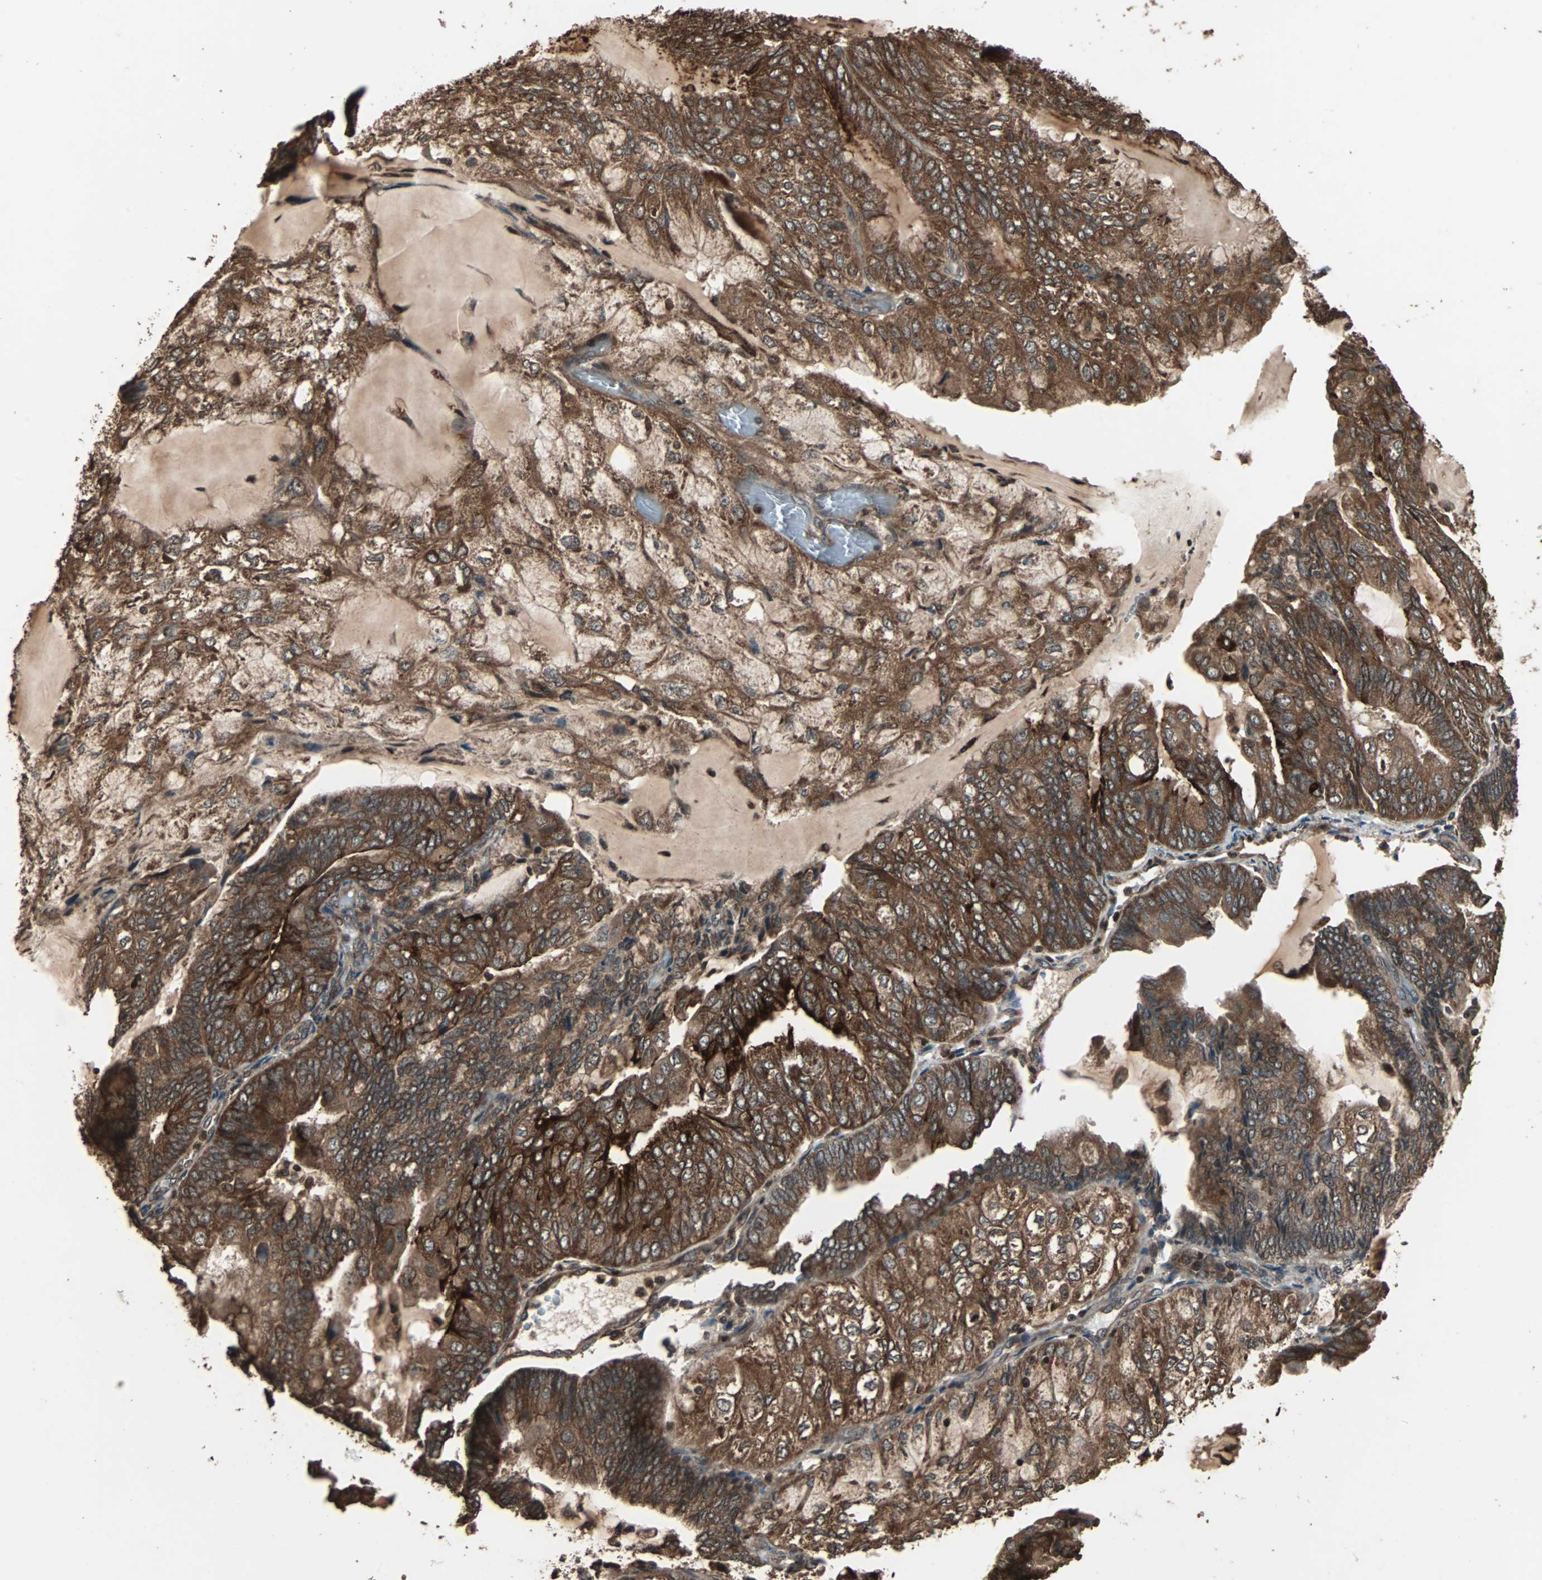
{"staining": {"intensity": "strong", "quantity": ">75%", "location": "cytoplasmic/membranous"}, "tissue": "endometrial cancer", "cell_type": "Tumor cells", "image_type": "cancer", "snomed": [{"axis": "morphology", "description": "Adenocarcinoma, NOS"}, {"axis": "topography", "description": "Endometrium"}], "caption": "Immunohistochemistry of human adenocarcinoma (endometrial) exhibits high levels of strong cytoplasmic/membranous positivity in approximately >75% of tumor cells.", "gene": "LAMTOR5", "patient": {"sex": "female", "age": 81}}